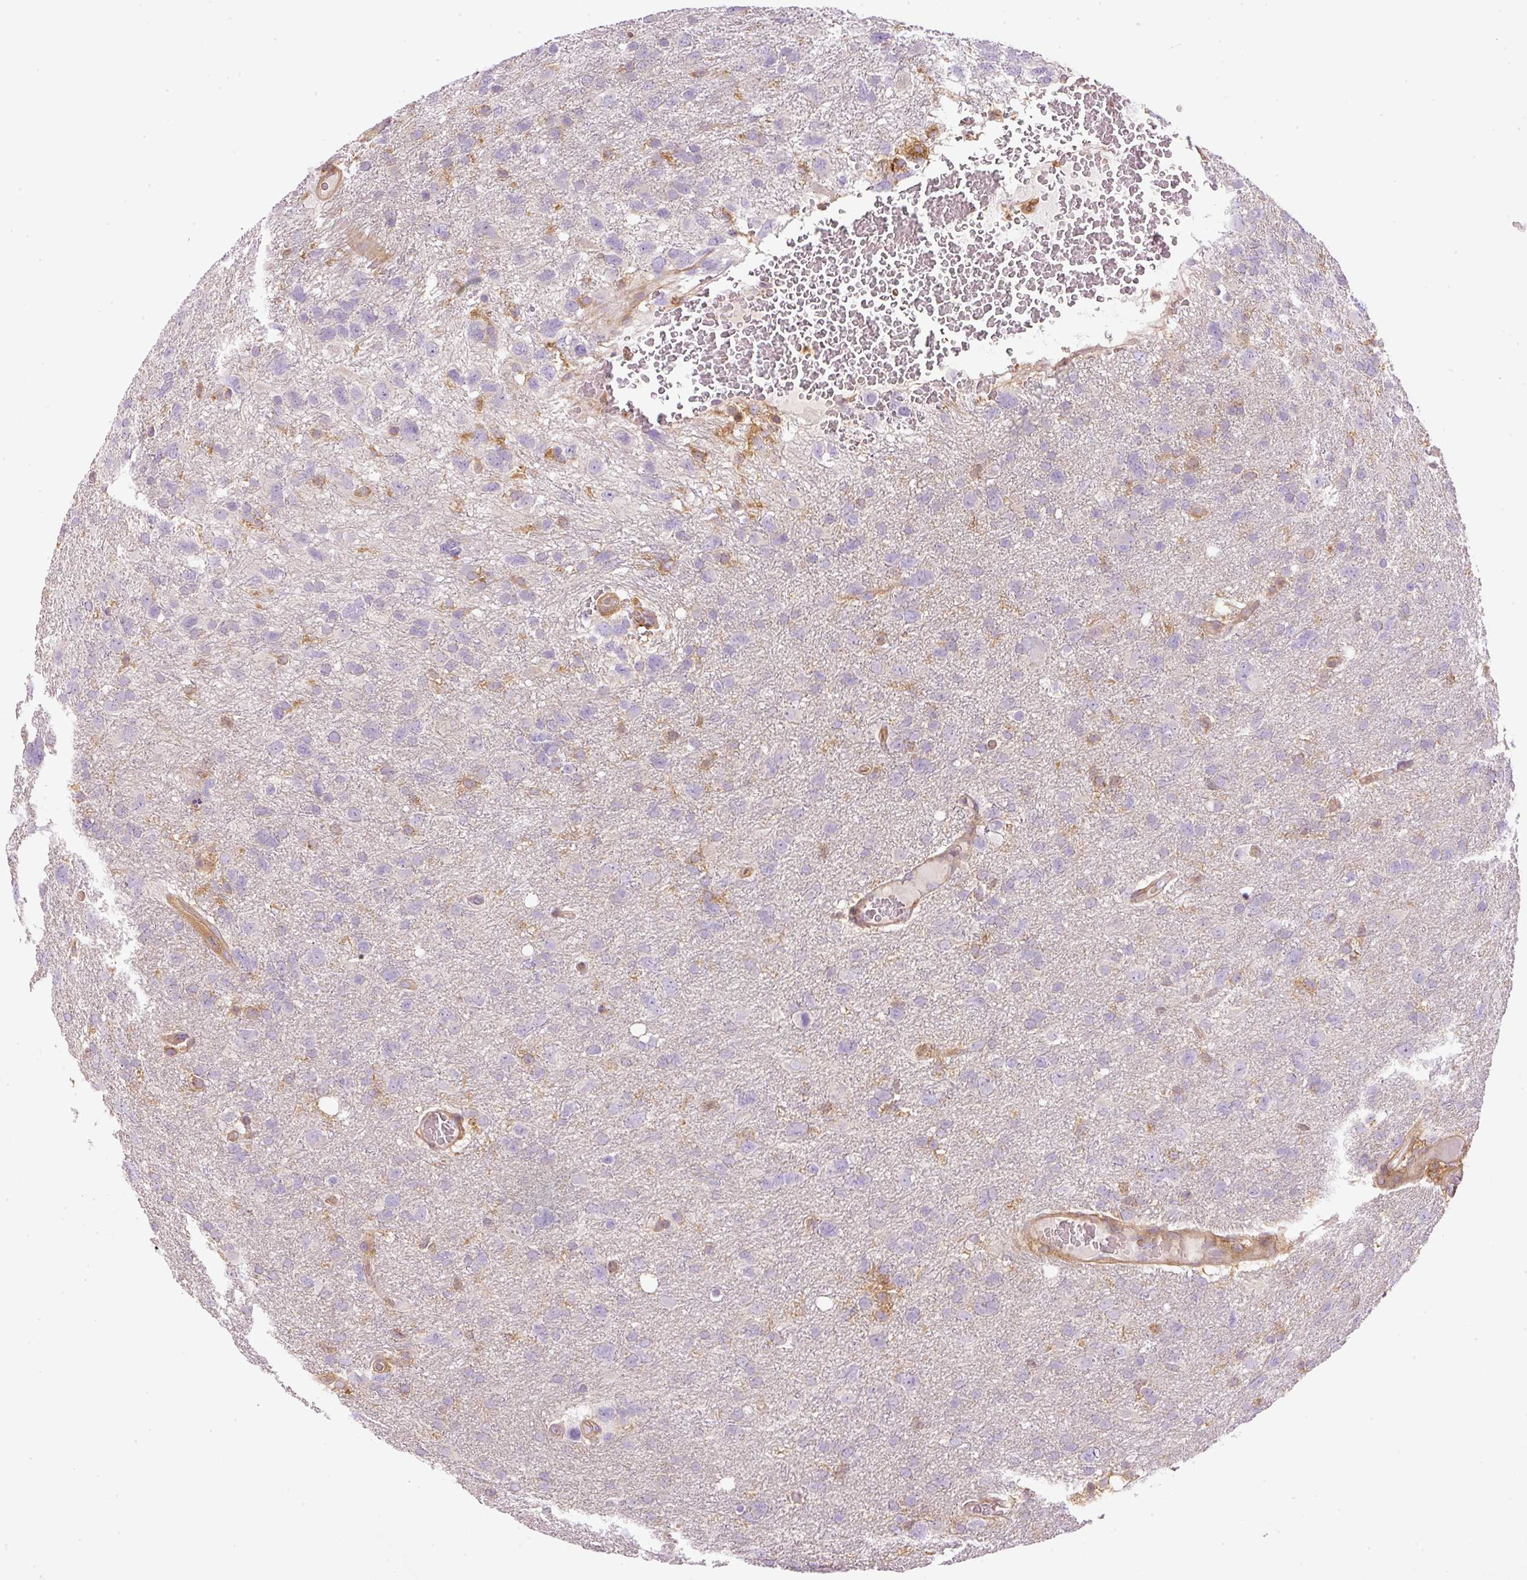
{"staining": {"intensity": "moderate", "quantity": "<25%", "location": "cytoplasmic/membranous"}, "tissue": "glioma", "cell_type": "Tumor cells", "image_type": "cancer", "snomed": [{"axis": "morphology", "description": "Glioma, malignant, High grade"}, {"axis": "topography", "description": "Brain"}], "caption": "The photomicrograph reveals a brown stain indicating the presence of a protein in the cytoplasmic/membranous of tumor cells in glioma. (brown staining indicates protein expression, while blue staining denotes nuclei).", "gene": "TBC1D2B", "patient": {"sex": "male", "age": 61}}